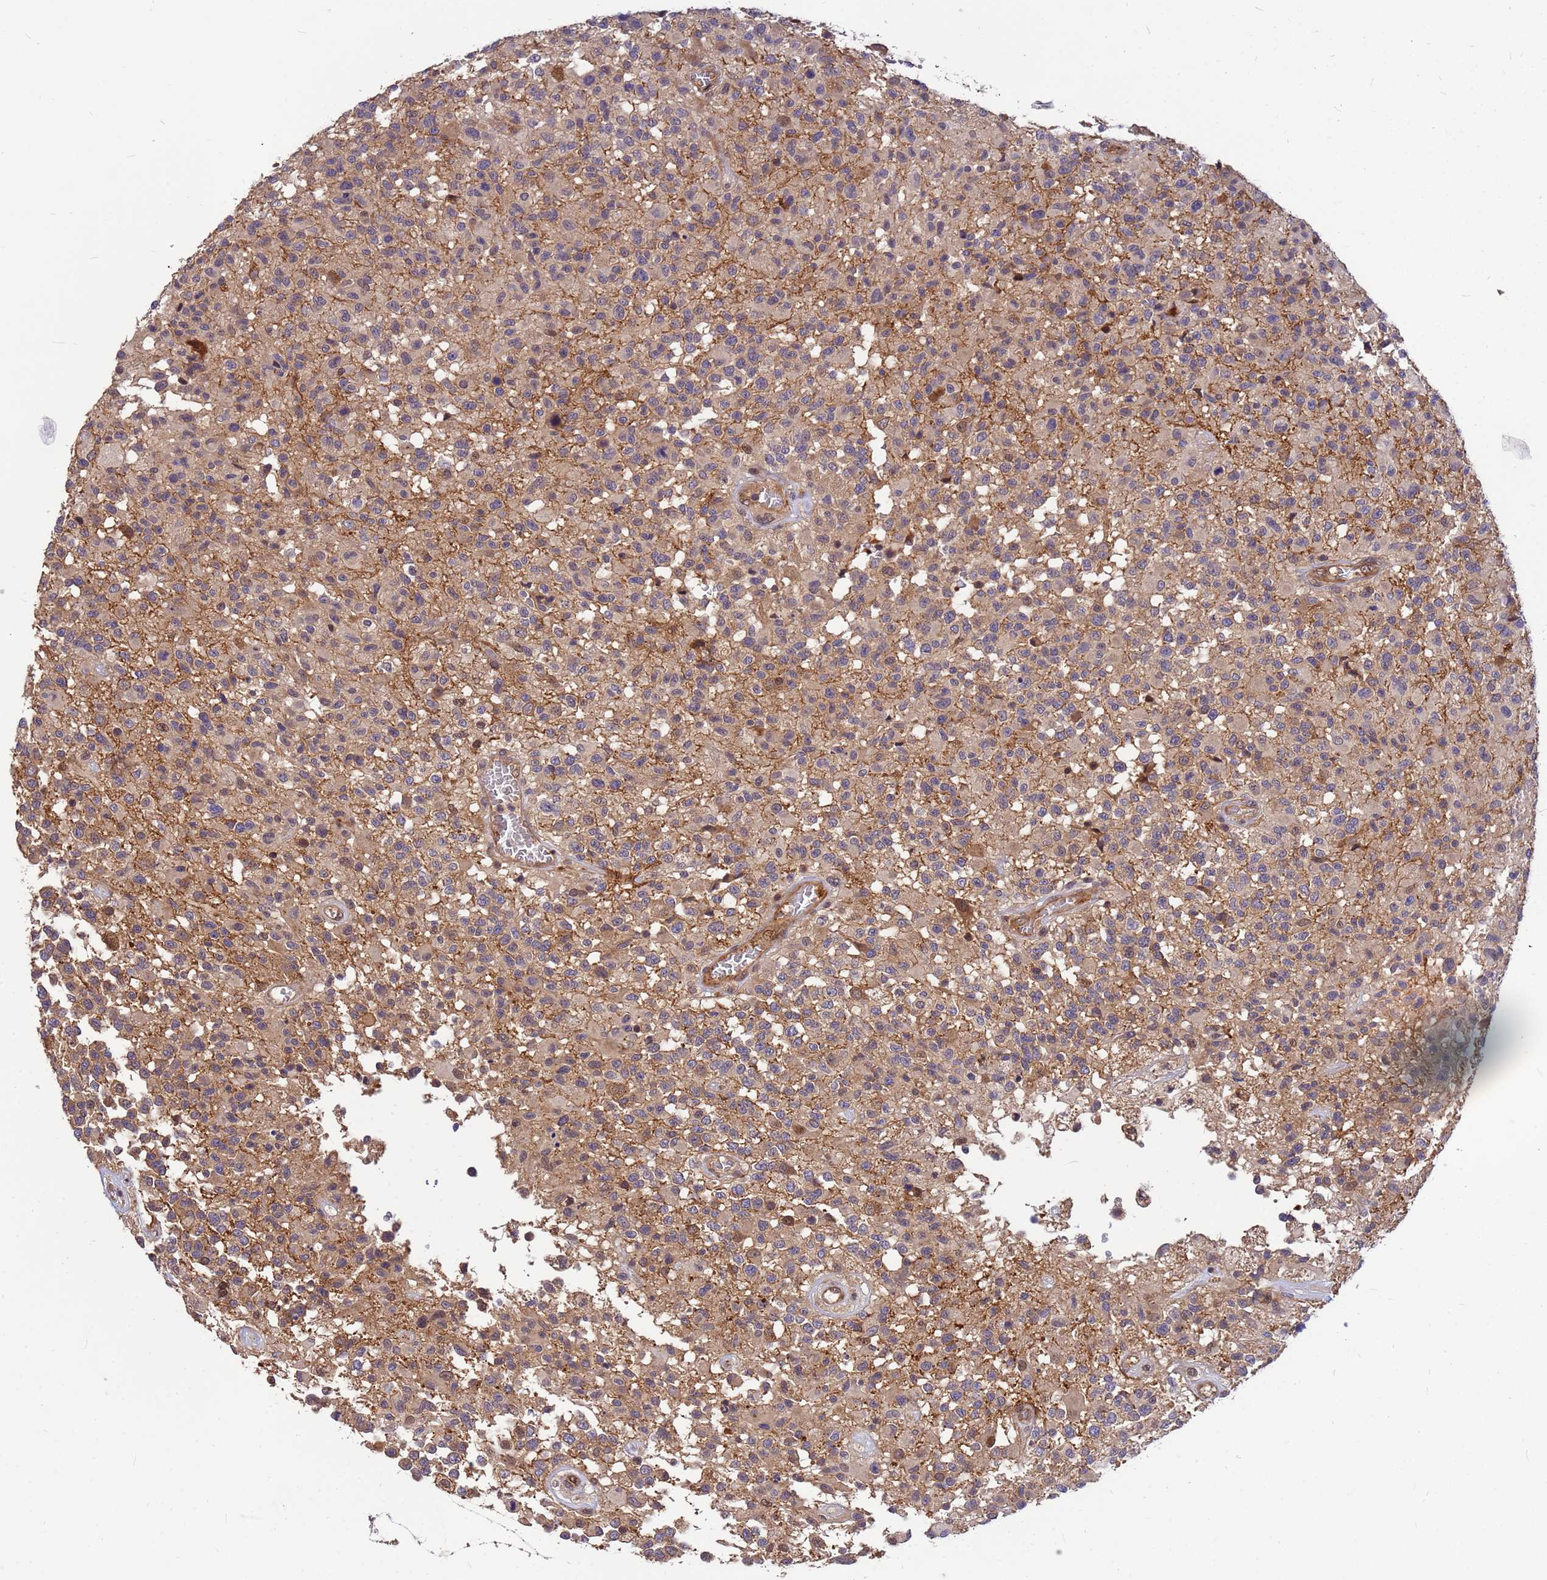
{"staining": {"intensity": "weak", "quantity": "25%-75%", "location": "cytoplasmic/membranous"}, "tissue": "glioma", "cell_type": "Tumor cells", "image_type": "cancer", "snomed": [{"axis": "morphology", "description": "Glioma, malignant, High grade"}, {"axis": "morphology", "description": "Glioblastoma, NOS"}, {"axis": "topography", "description": "Brain"}], "caption": "Human glioma stained with a protein marker shows weak staining in tumor cells.", "gene": "DUS4L", "patient": {"sex": "male", "age": 60}}